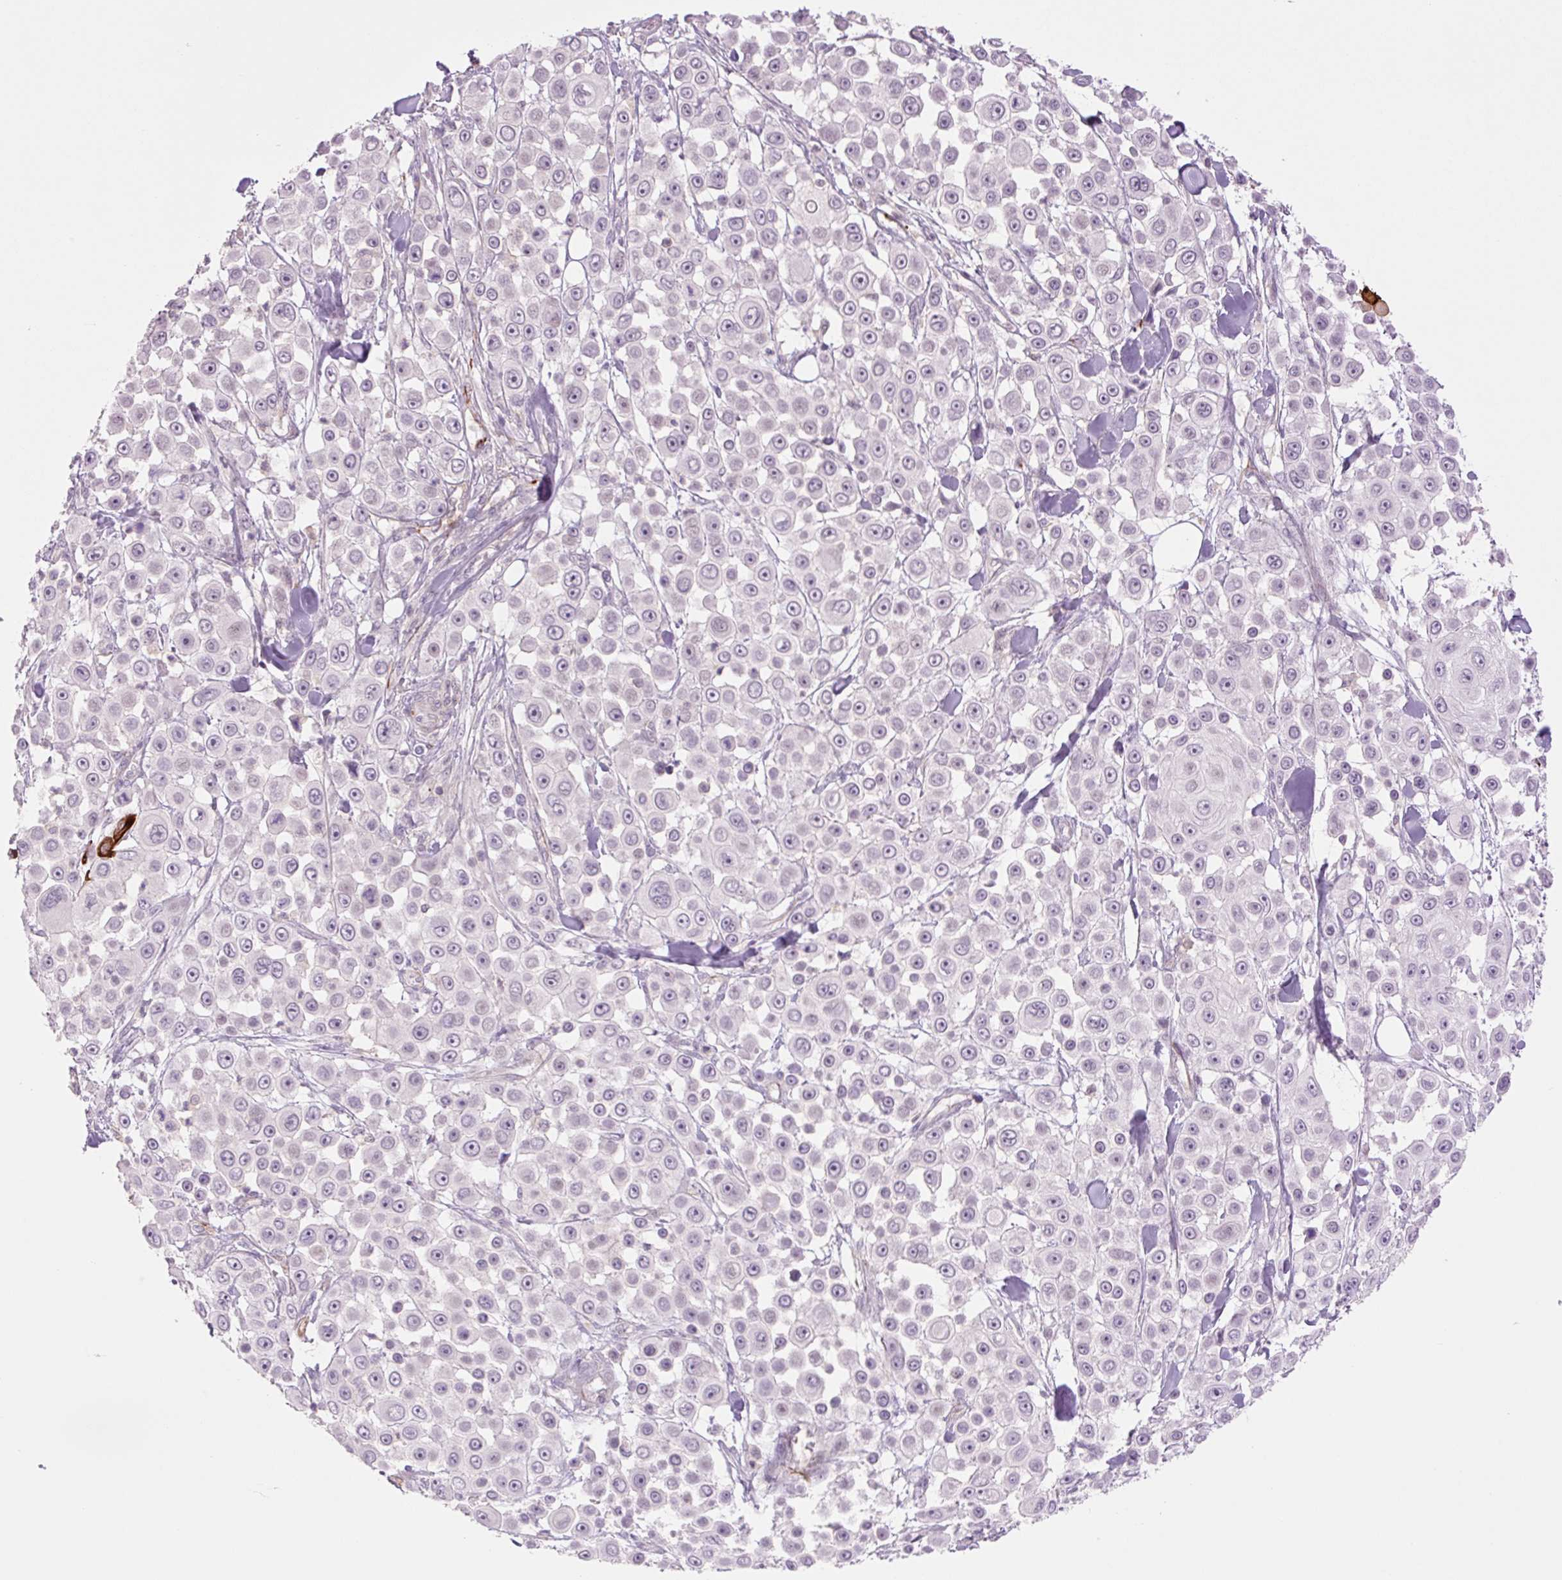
{"staining": {"intensity": "negative", "quantity": "none", "location": "none"}, "tissue": "skin cancer", "cell_type": "Tumor cells", "image_type": "cancer", "snomed": [{"axis": "morphology", "description": "Squamous cell carcinoma, NOS"}, {"axis": "topography", "description": "Skin"}], "caption": "Tumor cells are negative for protein expression in human skin cancer.", "gene": "ZFYVE21", "patient": {"sex": "male", "age": 67}}